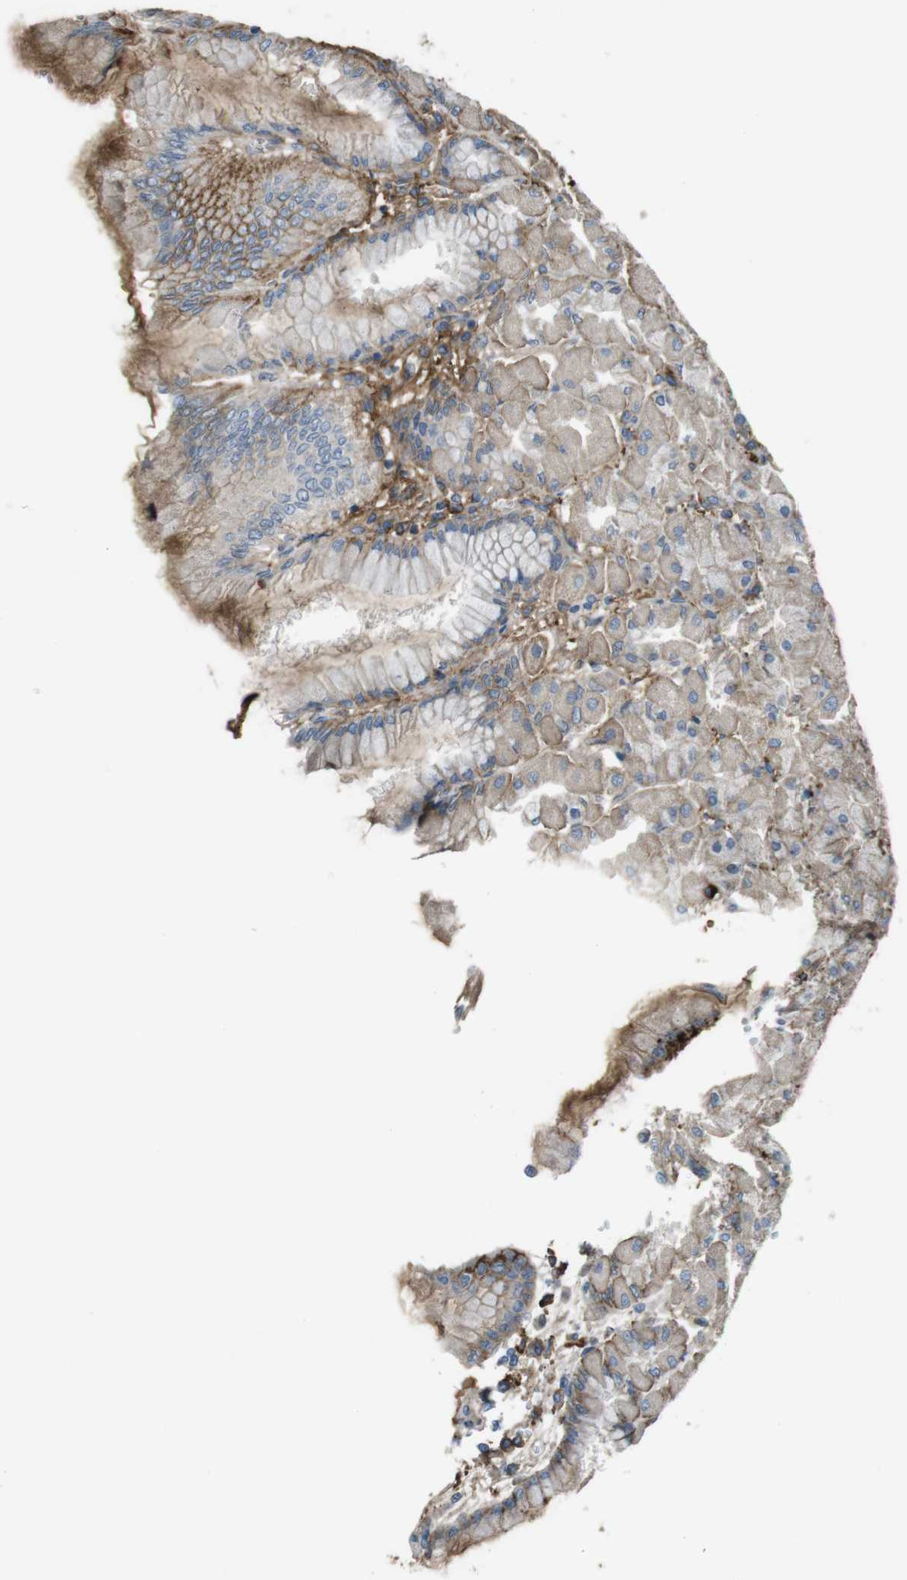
{"staining": {"intensity": "moderate", "quantity": "<25%", "location": "cytoplasmic/membranous"}, "tissue": "stomach", "cell_type": "Glandular cells", "image_type": "normal", "snomed": [{"axis": "morphology", "description": "Normal tissue, NOS"}, {"axis": "topography", "description": "Stomach, upper"}], "caption": "Glandular cells reveal low levels of moderate cytoplasmic/membranous staining in about <25% of cells in normal stomach.", "gene": "LTBP4", "patient": {"sex": "female", "age": 56}}